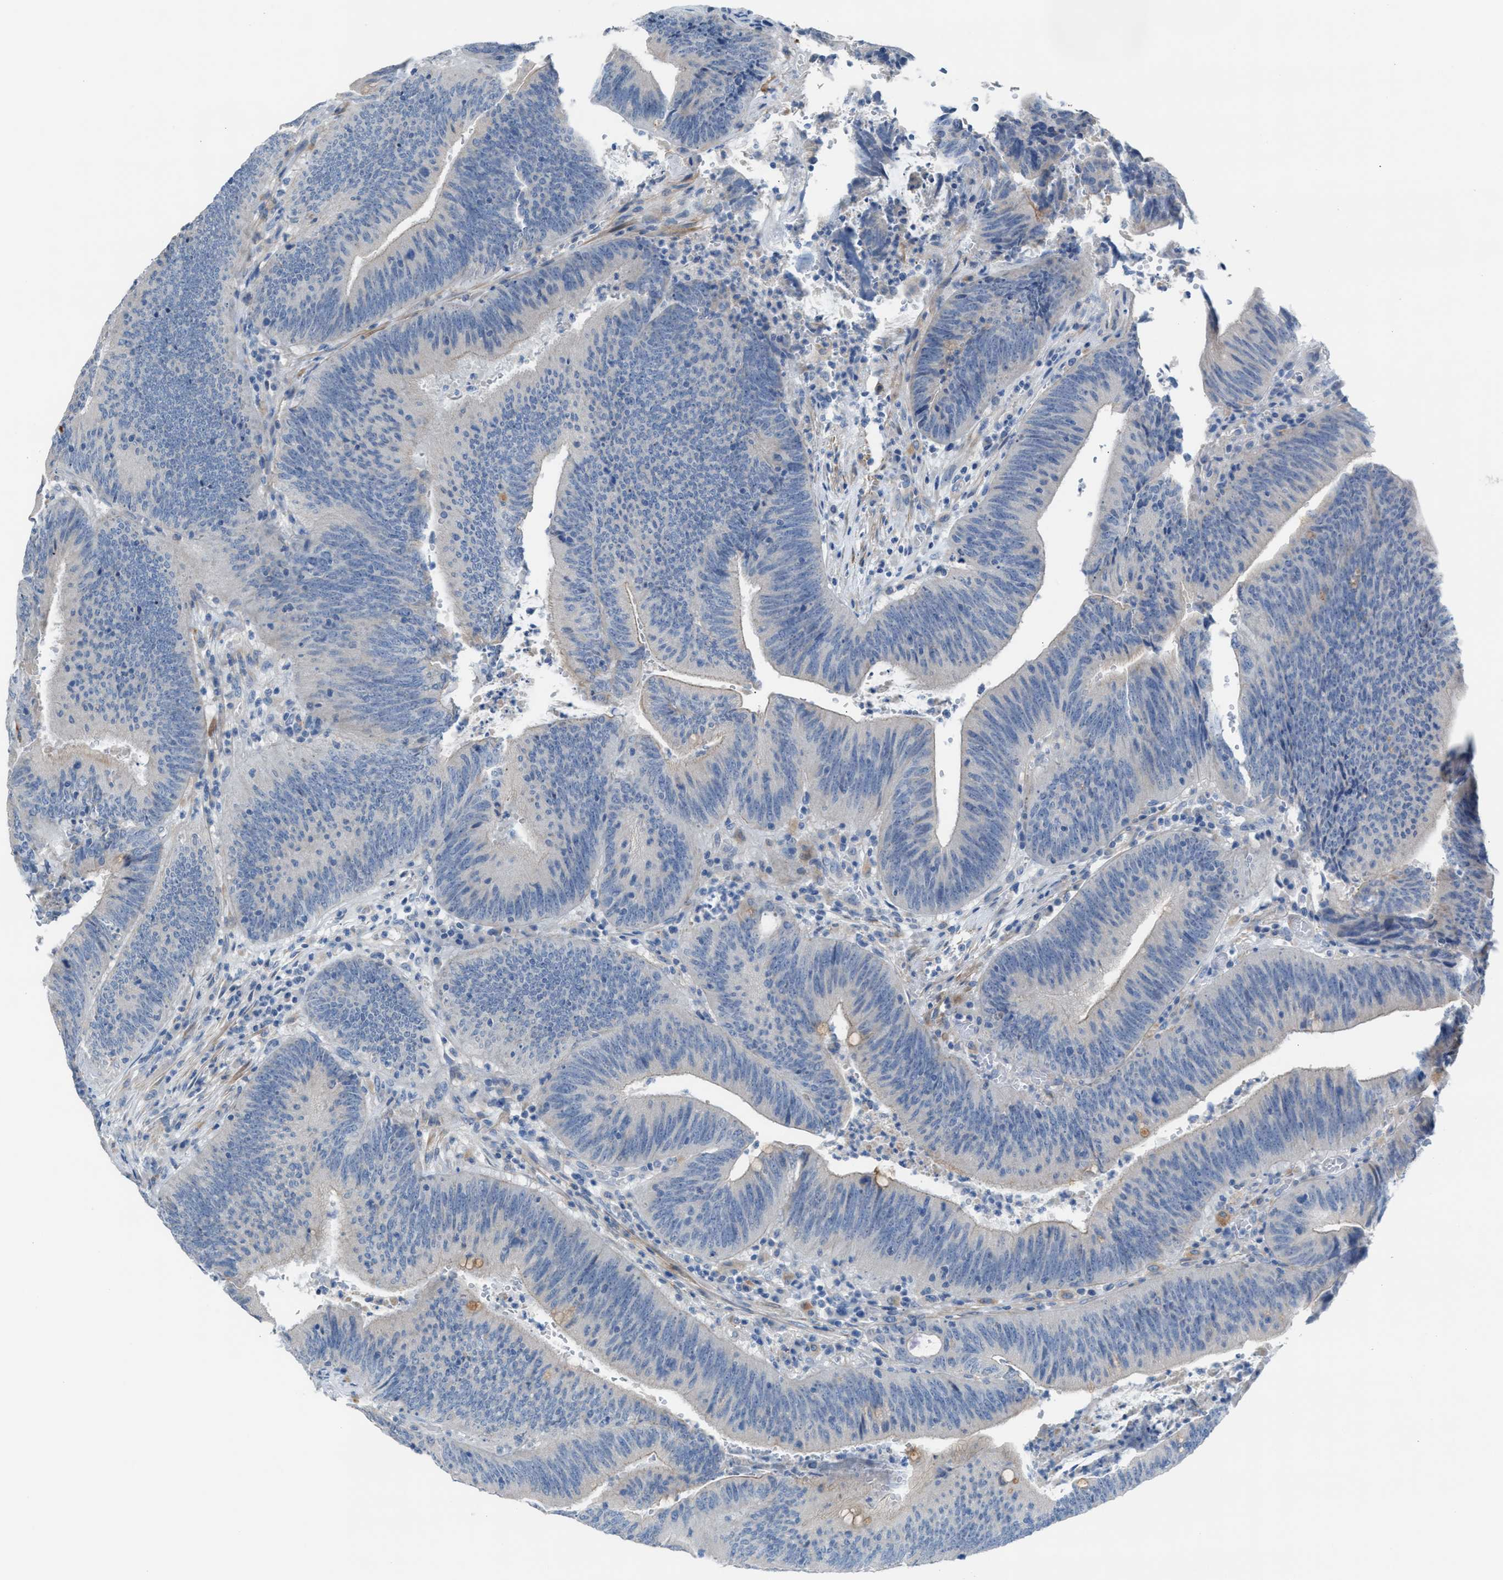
{"staining": {"intensity": "negative", "quantity": "none", "location": "none"}, "tissue": "colorectal cancer", "cell_type": "Tumor cells", "image_type": "cancer", "snomed": [{"axis": "morphology", "description": "Normal tissue, NOS"}, {"axis": "morphology", "description": "Adenocarcinoma, NOS"}, {"axis": "topography", "description": "Rectum"}], "caption": "Histopathology image shows no significant protein staining in tumor cells of colorectal adenocarcinoma. (Brightfield microscopy of DAB (3,3'-diaminobenzidine) IHC at high magnification).", "gene": "ASPA", "patient": {"sex": "female", "age": 66}}